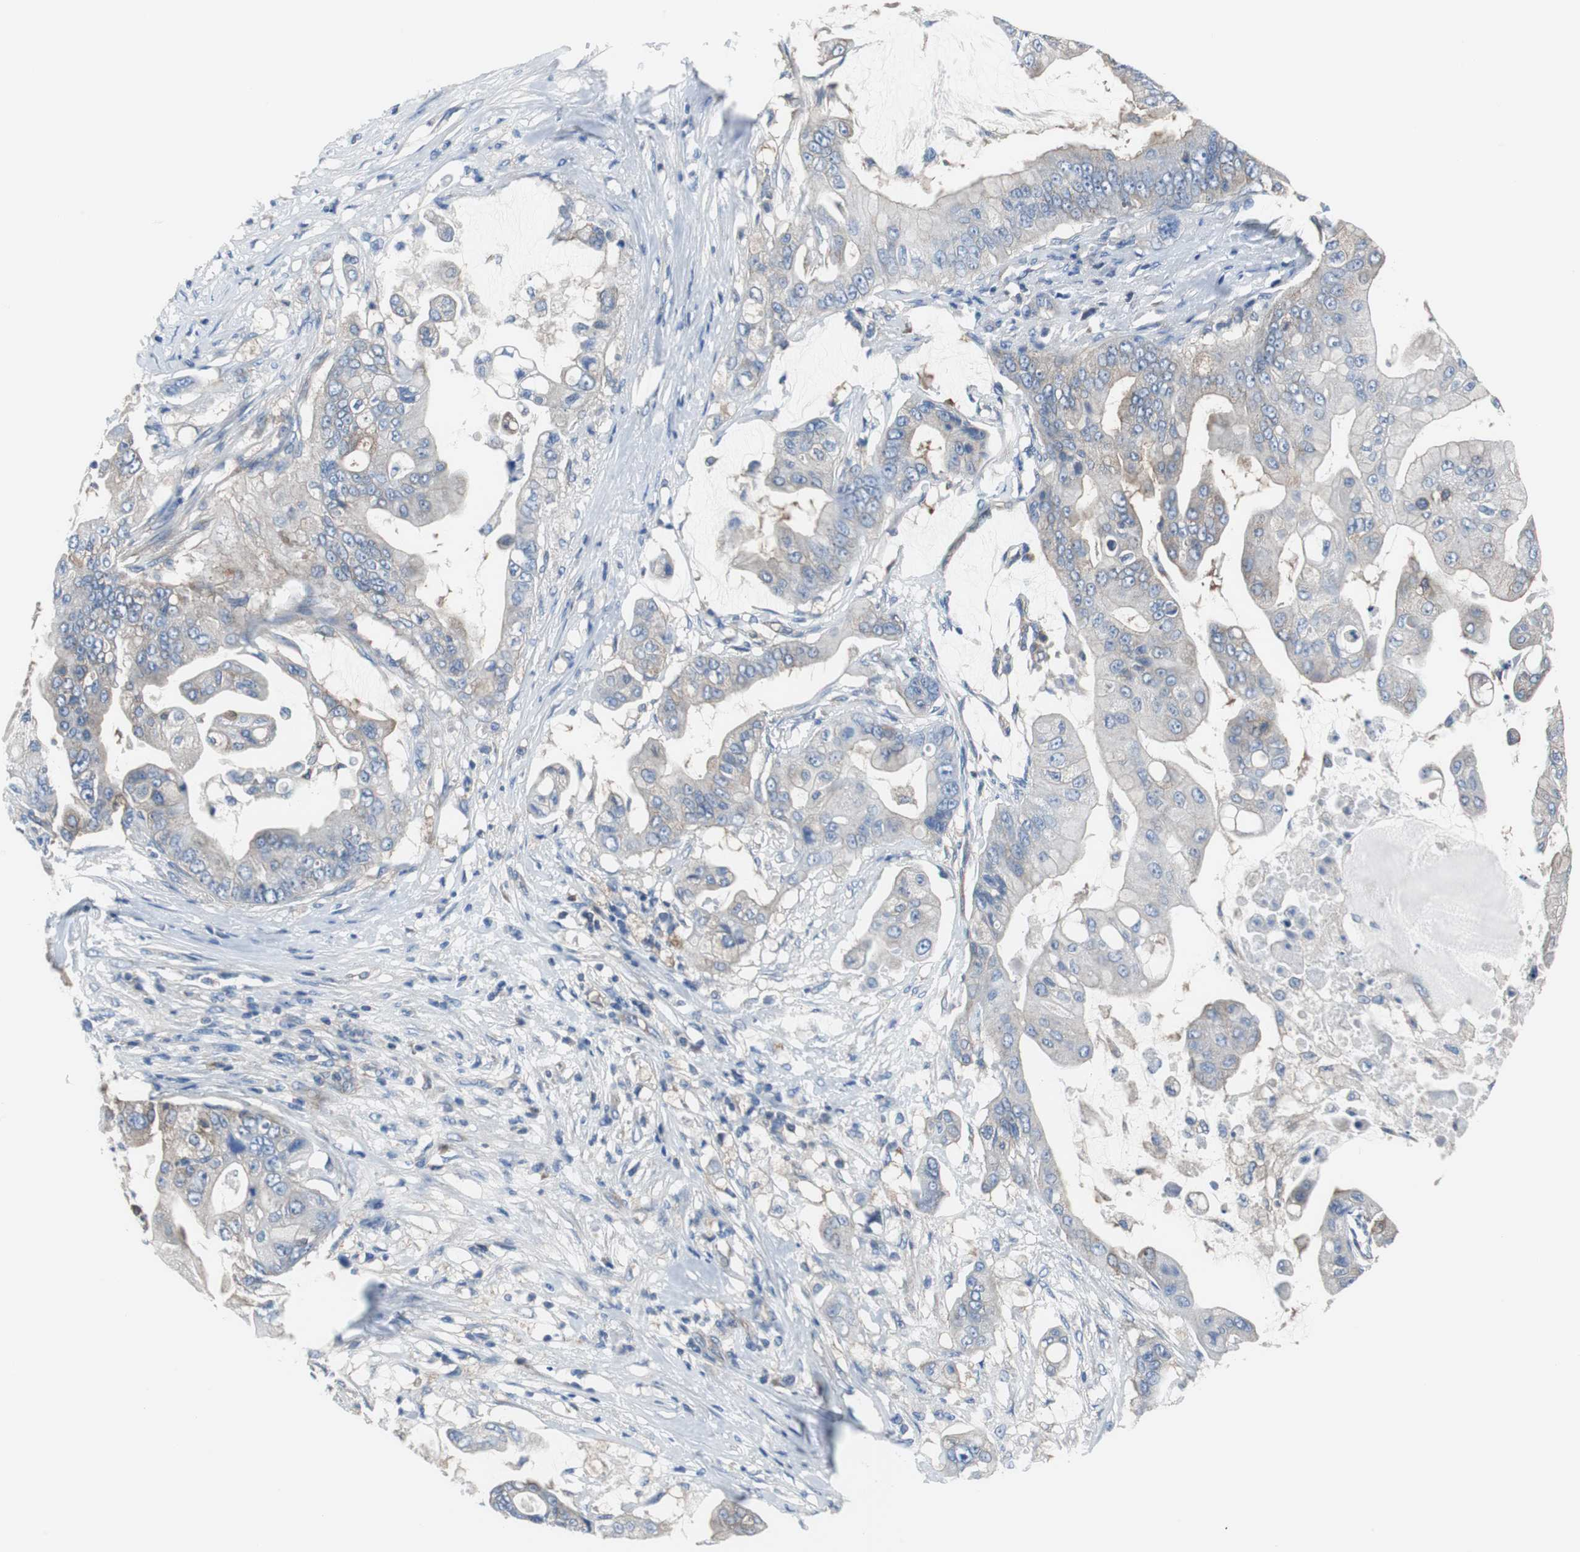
{"staining": {"intensity": "moderate", "quantity": "25%-75%", "location": "cytoplasmic/membranous"}, "tissue": "pancreatic cancer", "cell_type": "Tumor cells", "image_type": "cancer", "snomed": [{"axis": "morphology", "description": "Adenocarcinoma, NOS"}, {"axis": "topography", "description": "Pancreas"}], "caption": "DAB immunohistochemical staining of human pancreatic adenocarcinoma reveals moderate cytoplasmic/membranous protein expression in approximately 25%-75% of tumor cells.", "gene": "BRAF", "patient": {"sex": "female", "age": 75}}